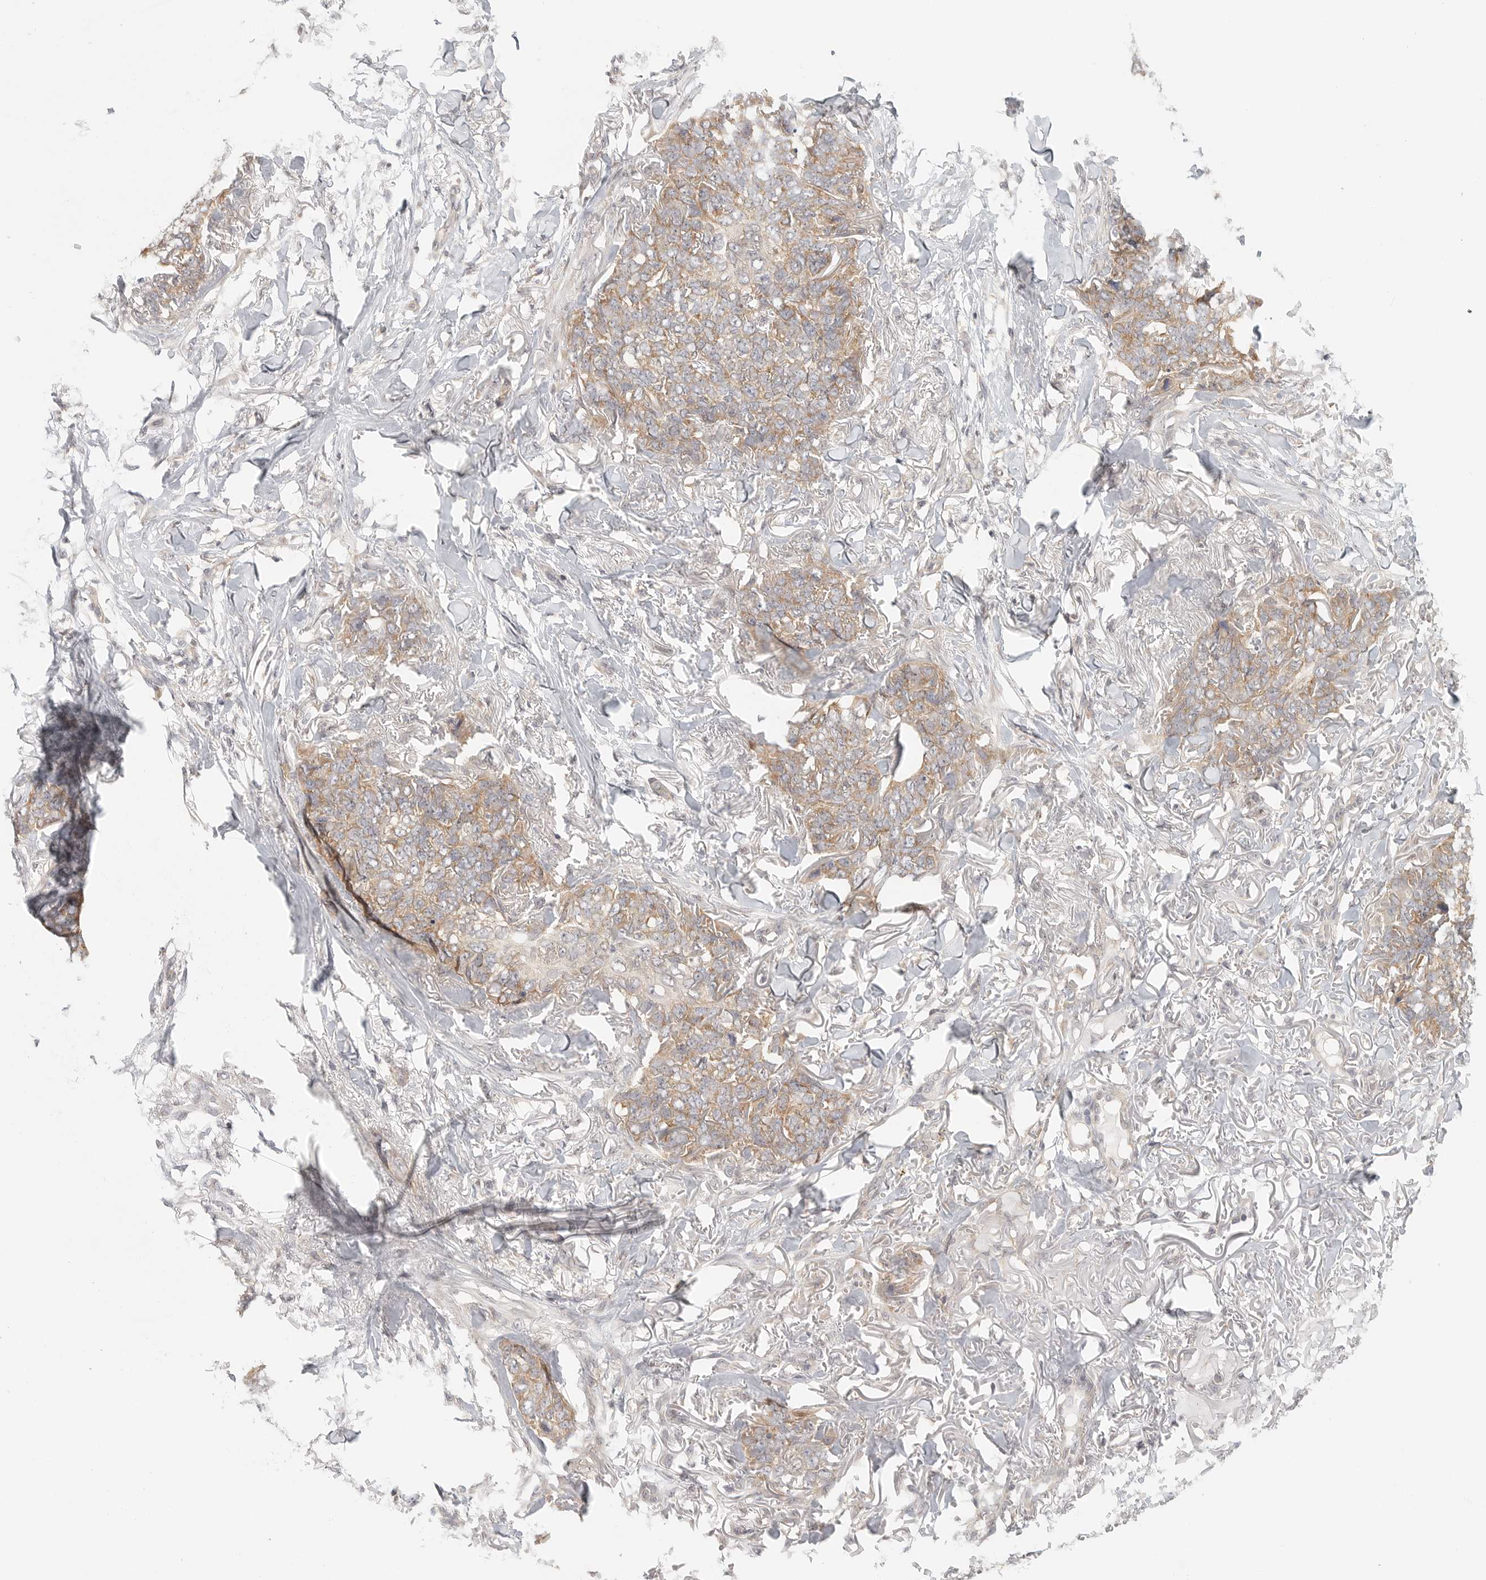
{"staining": {"intensity": "weak", "quantity": ">75%", "location": "cytoplasmic/membranous"}, "tissue": "skin cancer", "cell_type": "Tumor cells", "image_type": "cancer", "snomed": [{"axis": "morphology", "description": "Normal tissue, NOS"}, {"axis": "morphology", "description": "Basal cell carcinoma"}, {"axis": "topography", "description": "Skin"}], "caption": "Skin cancer (basal cell carcinoma) stained with immunohistochemistry (IHC) displays weak cytoplasmic/membranous expression in approximately >75% of tumor cells.", "gene": "HDAC6", "patient": {"sex": "male", "age": 77}}